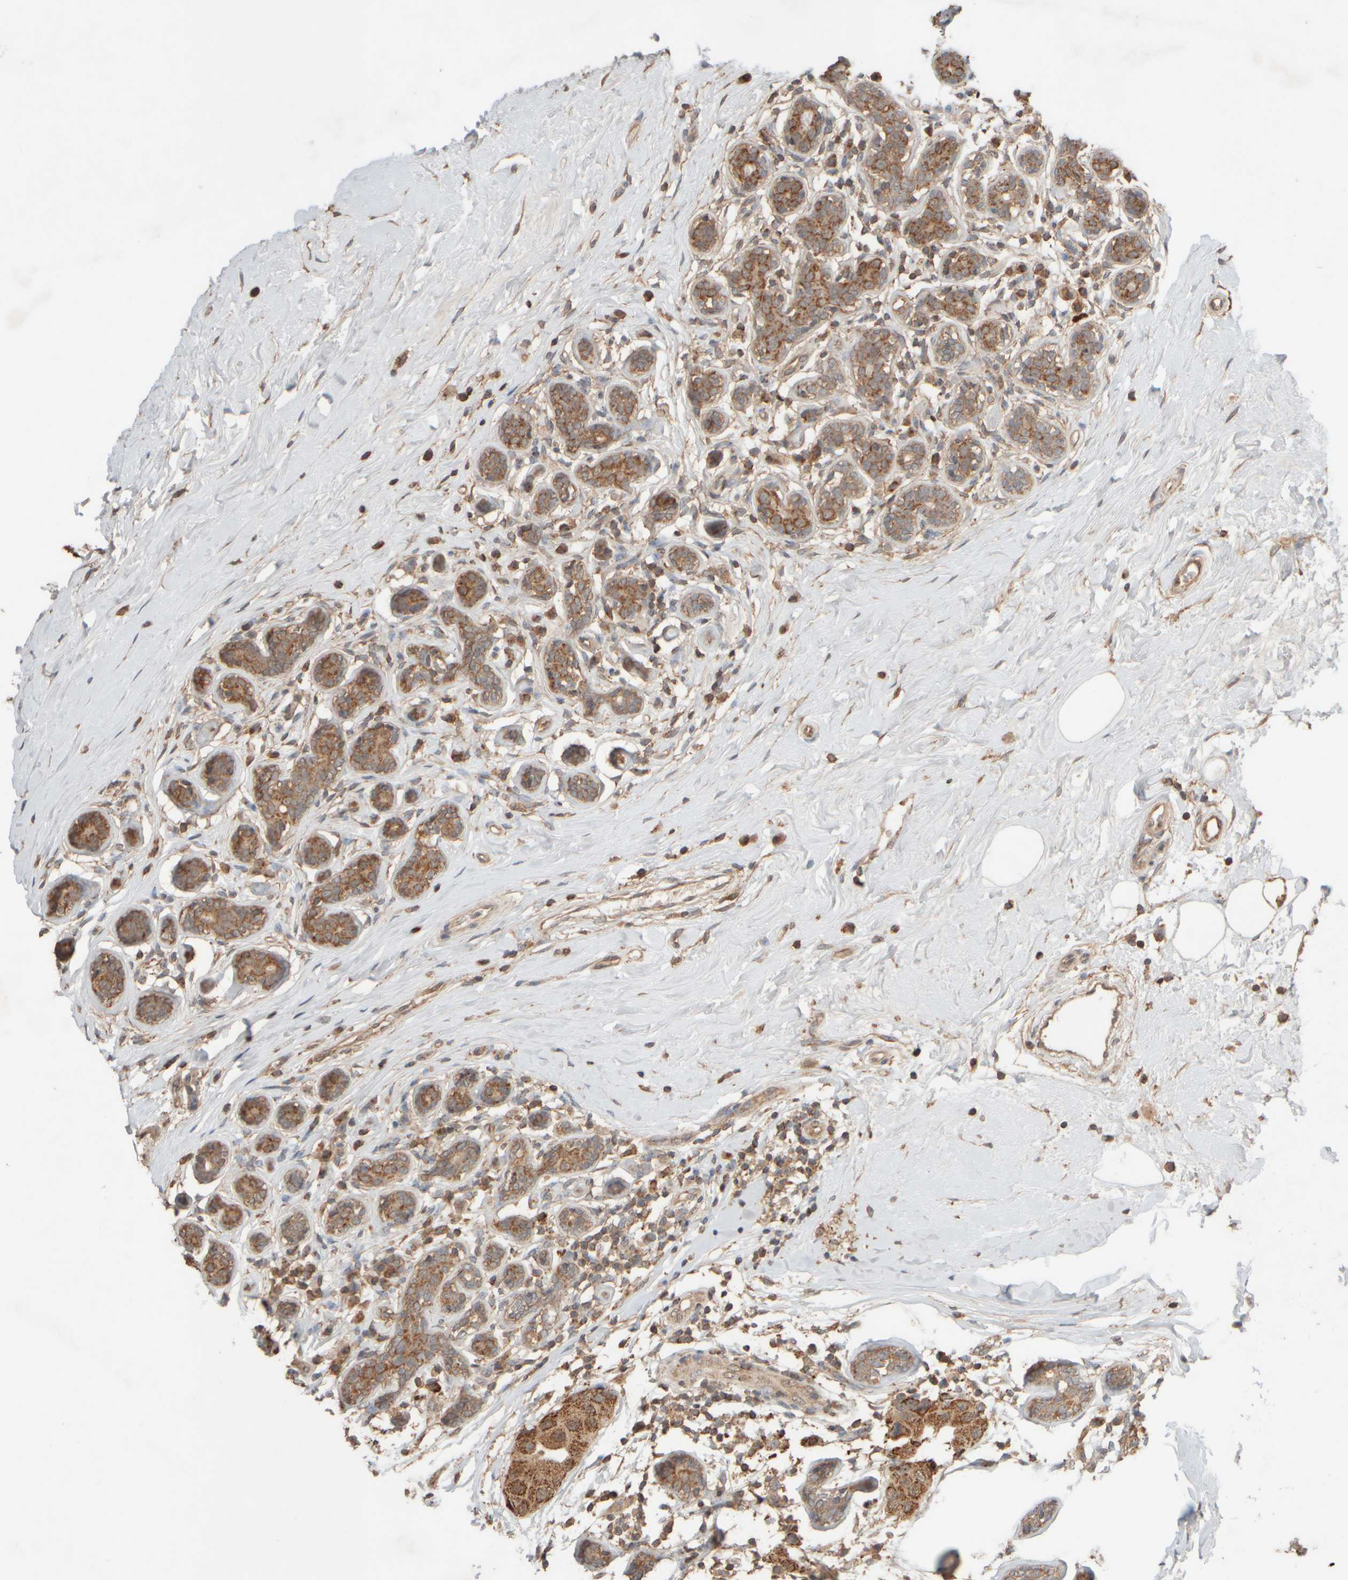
{"staining": {"intensity": "strong", "quantity": ">75%", "location": "cytoplasmic/membranous"}, "tissue": "breast cancer", "cell_type": "Tumor cells", "image_type": "cancer", "snomed": [{"axis": "morphology", "description": "Normal tissue, NOS"}, {"axis": "morphology", "description": "Duct carcinoma"}, {"axis": "topography", "description": "Breast"}], "caption": "Protein expression analysis of breast cancer (intraductal carcinoma) reveals strong cytoplasmic/membranous positivity in approximately >75% of tumor cells.", "gene": "EIF2B3", "patient": {"sex": "female", "age": 39}}